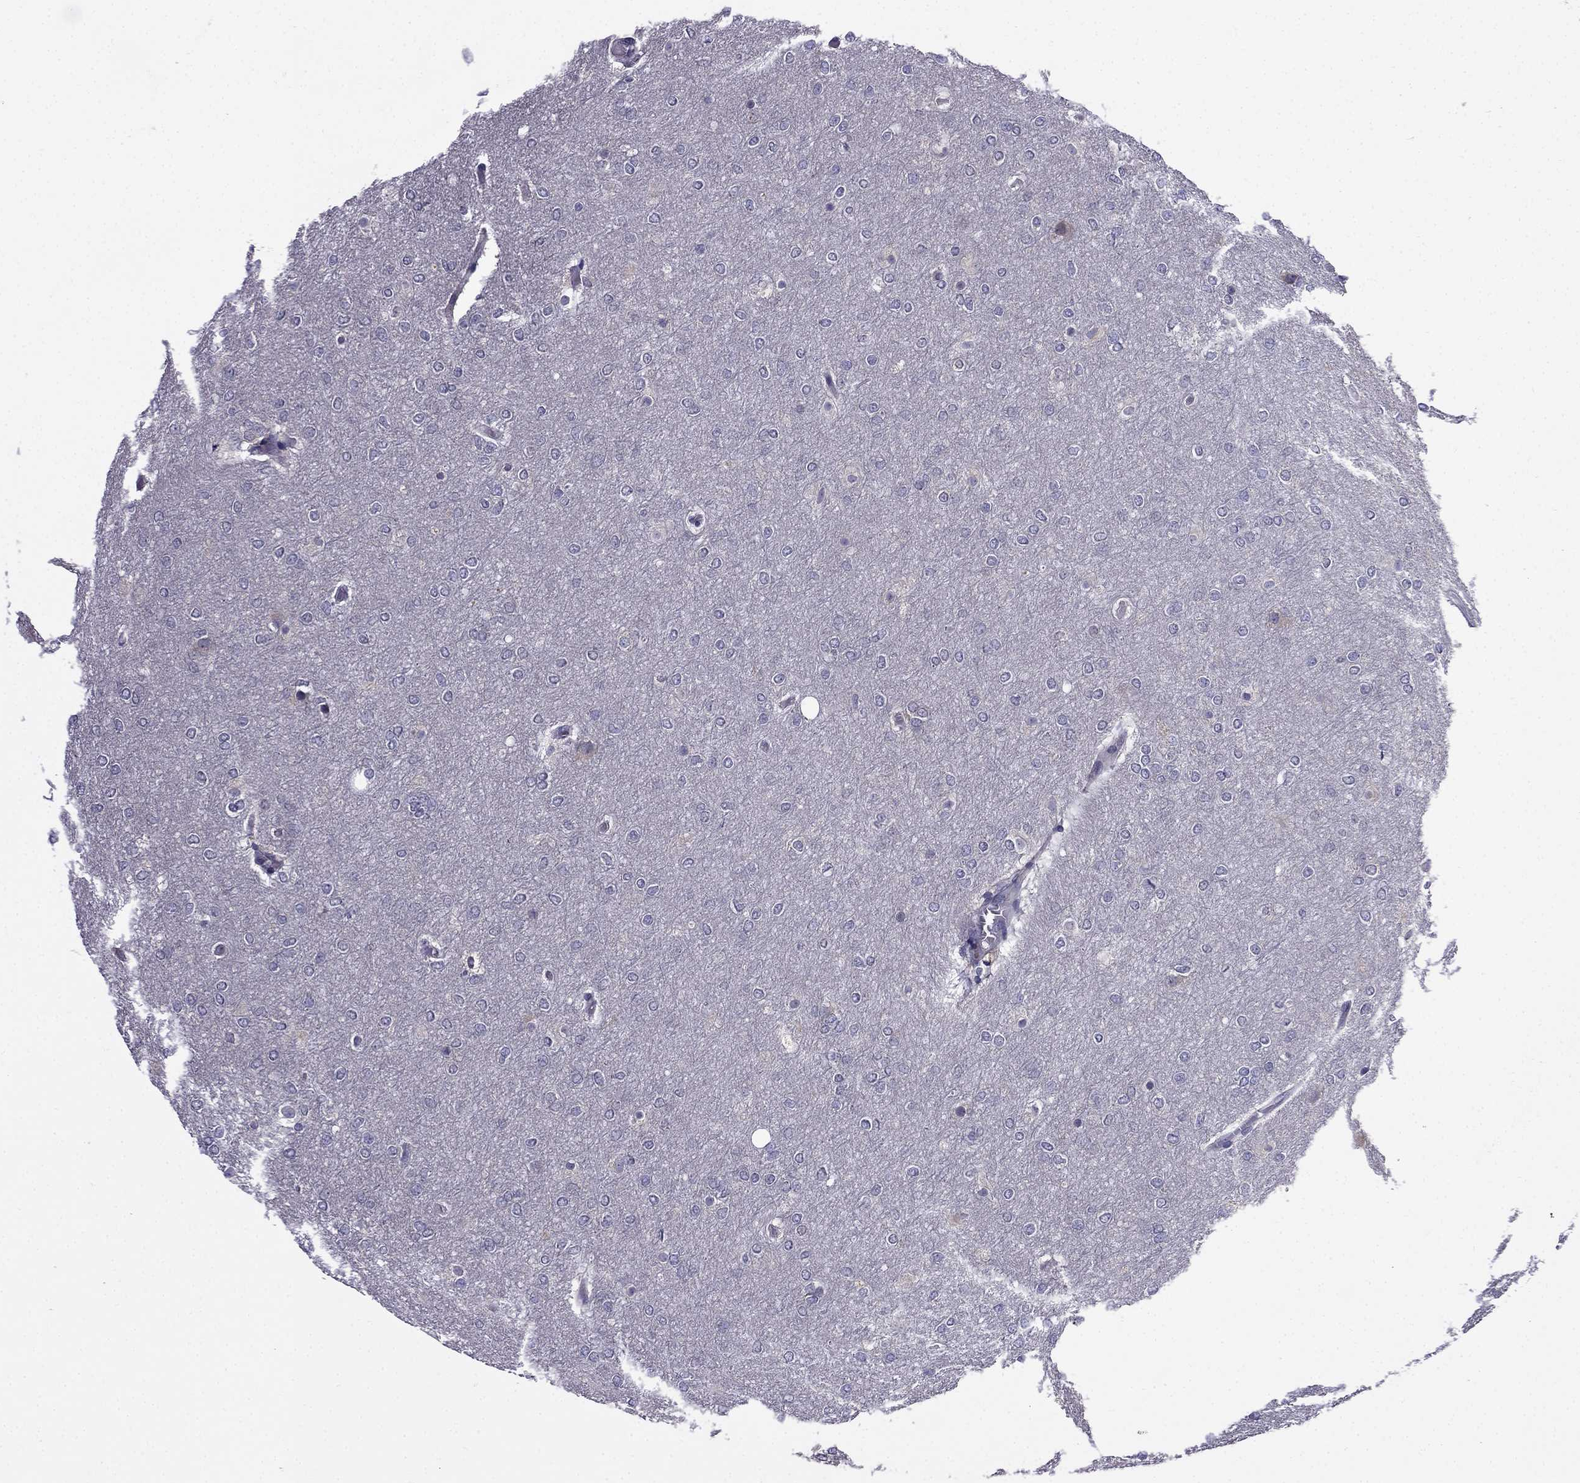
{"staining": {"intensity": "negative", "quantity": "none", "location": "none"}, "tissue": "glioma", "cell_type": "Tumor cells", "image_type": "cancer", "snomed": [{"axis": "morphology", "description": "Glioma, malignant, High grade"}, {"axis": "topography", "description": "Brain"}], "caption": "Immunohistochemistry (IHC) of human glioma reveals no positivity in tumor cells.", "gene": "SCNN1D", "patient": {"sex": "female", "age": 61}}